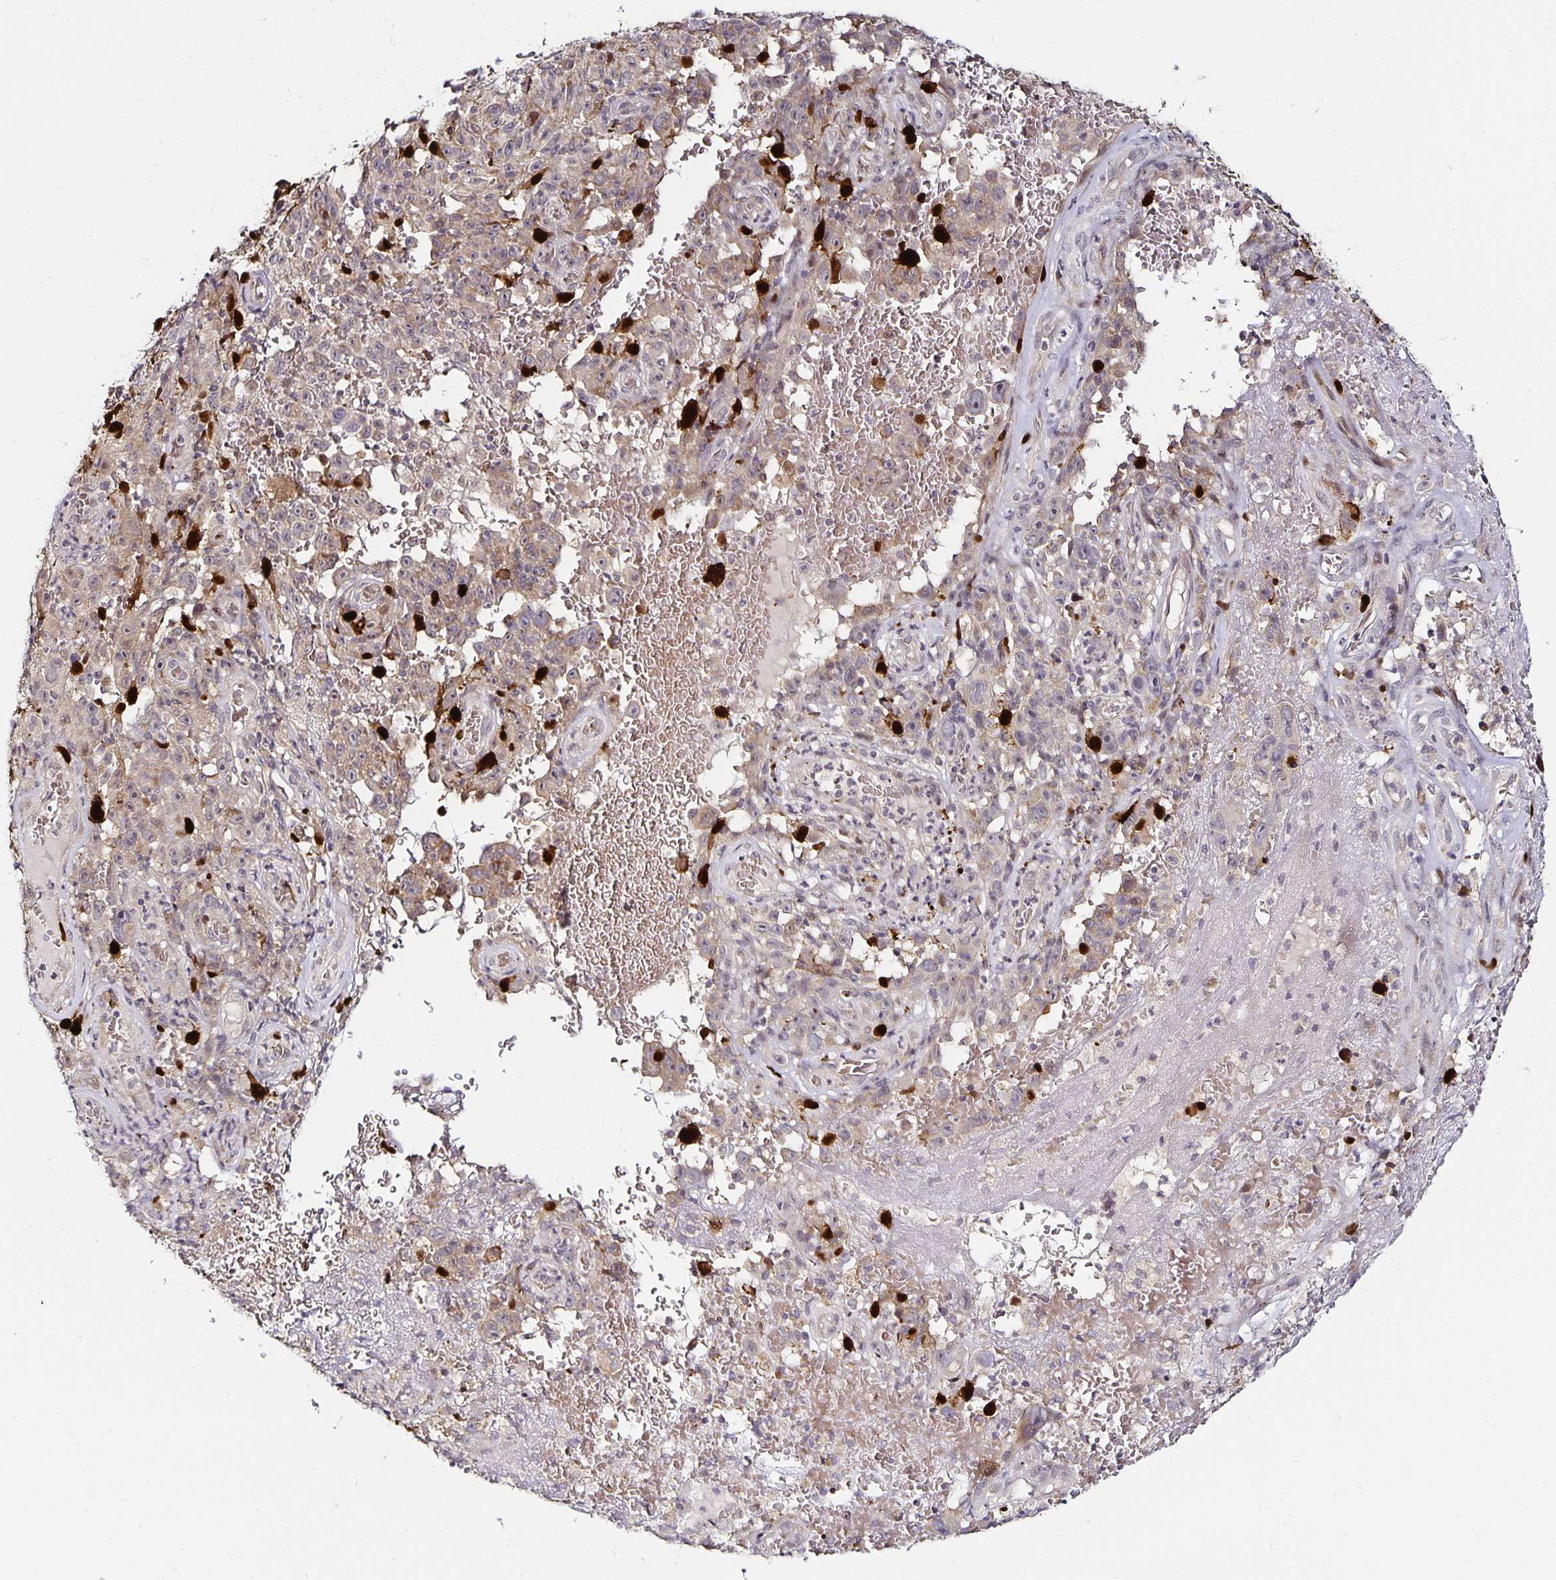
{"staining": {"intensity": "strong", "quantity": "<25%", "location": "nuclear"}, "tissue": "melanoma", "cell_type": "Tumor cells", "image_type": "cancer", "snomed": [{"axis": "morphology", "description": "Malignant melanoma, NOS"}, {"axis": "topography", "description": "Skin"}], "caption": "Strong nuclear positivity is appreciated in about <25% of tumor cells in melanoma. Using DAB (brown) and hematoxylin (blue) stains, captured at high magnification using brightfield microscopy.", "gene": "ANLN", "patient": {"sex": "female", "age": 82}}